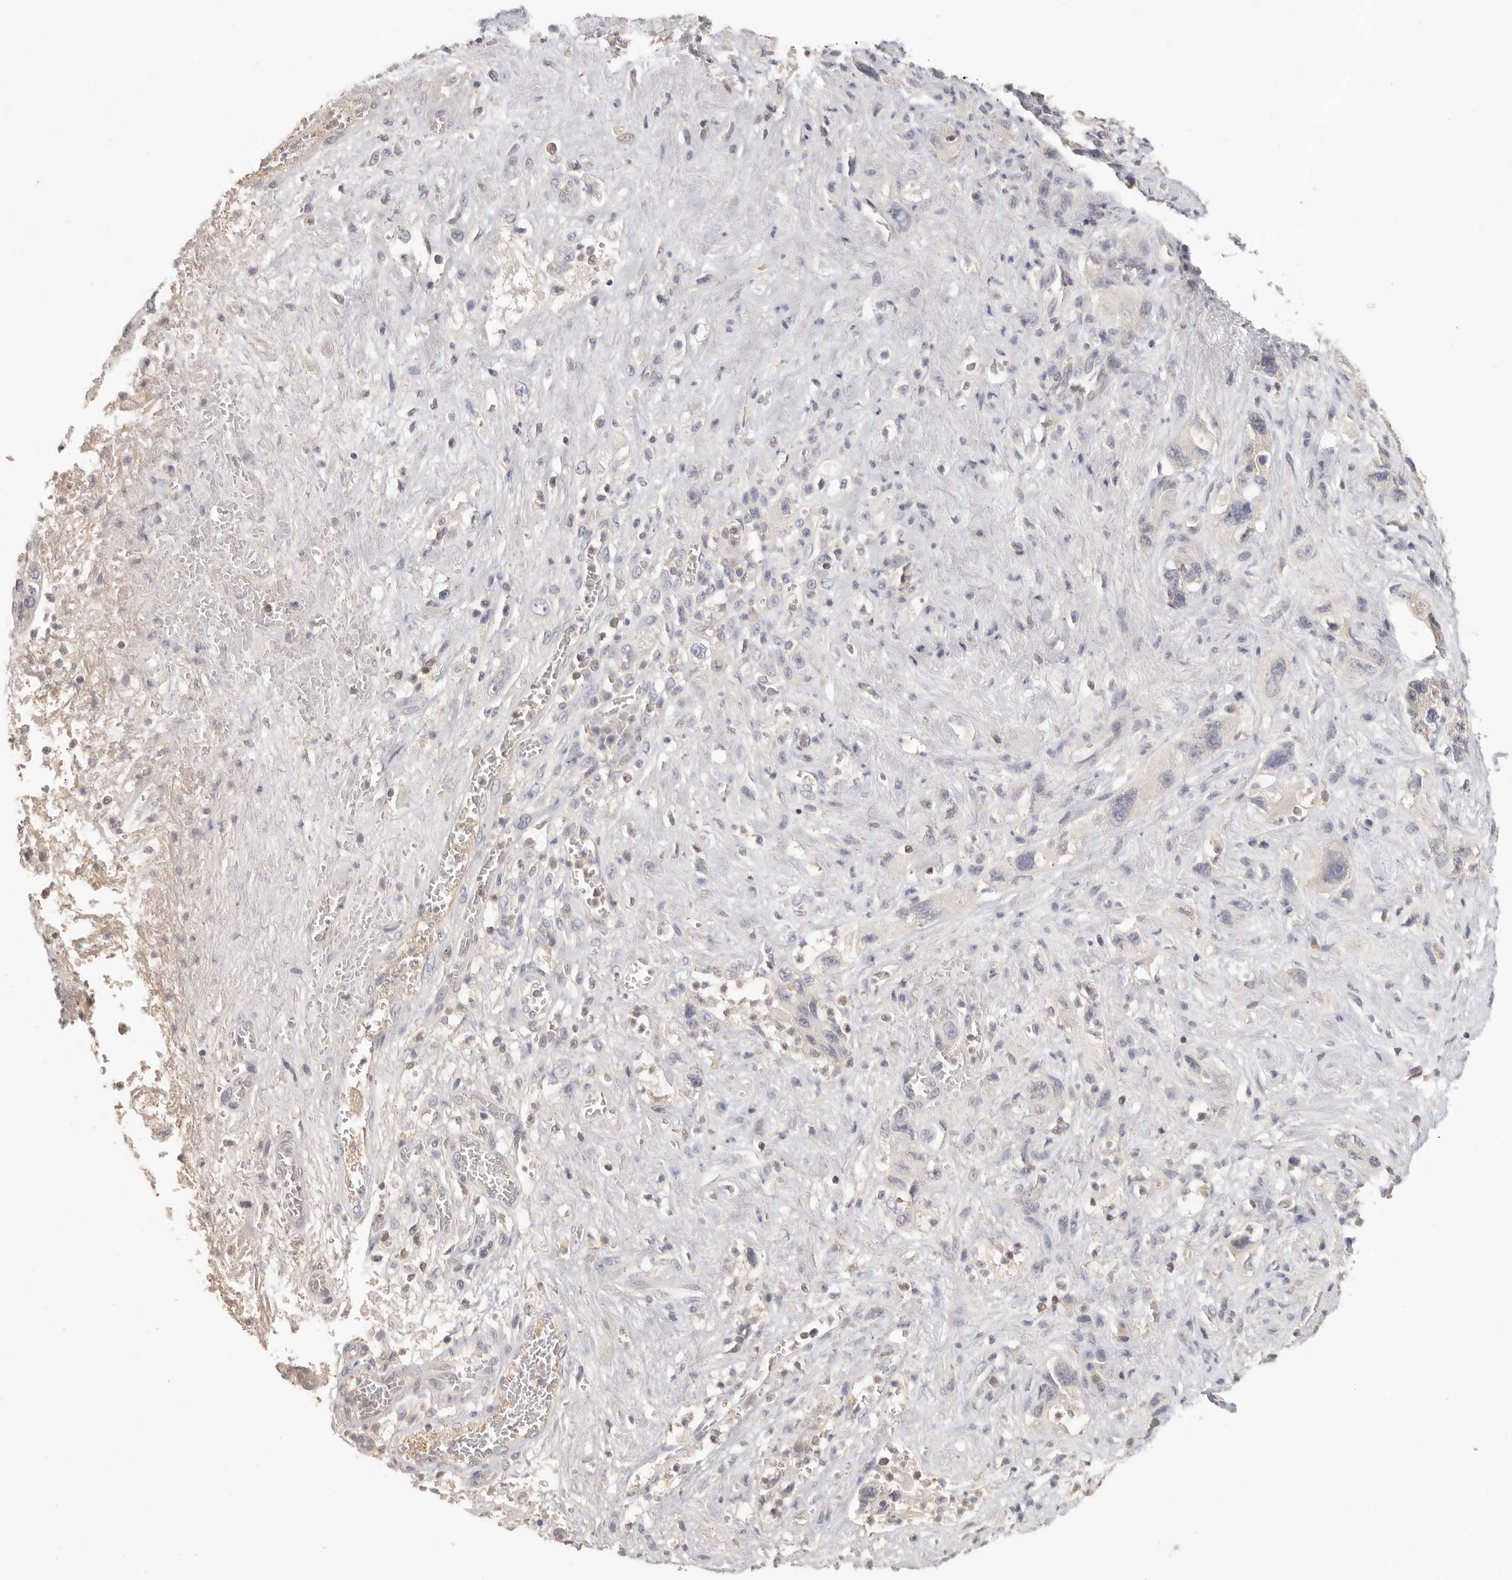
{"staining": {"intensity": "negative", "quantity": "none", "location": "none"}, "tissue": "pancreatic cancer", "cell_type": "Tumor cells", "image_type": "cancer", "snomed": [{"axis": "morphology", "description": "Adenocarcinoma, NOS"}, {"axis": "topography", "description": "Pancreas"}], "caption": "High power microscopy histopathology image of an immunohistochemistry (IHC) photomicrograph of pancreatic cancer, revealing no significant expression in tumor cells.", "gene": "CSK", "patient": {"sex": "female", "age": 73}}